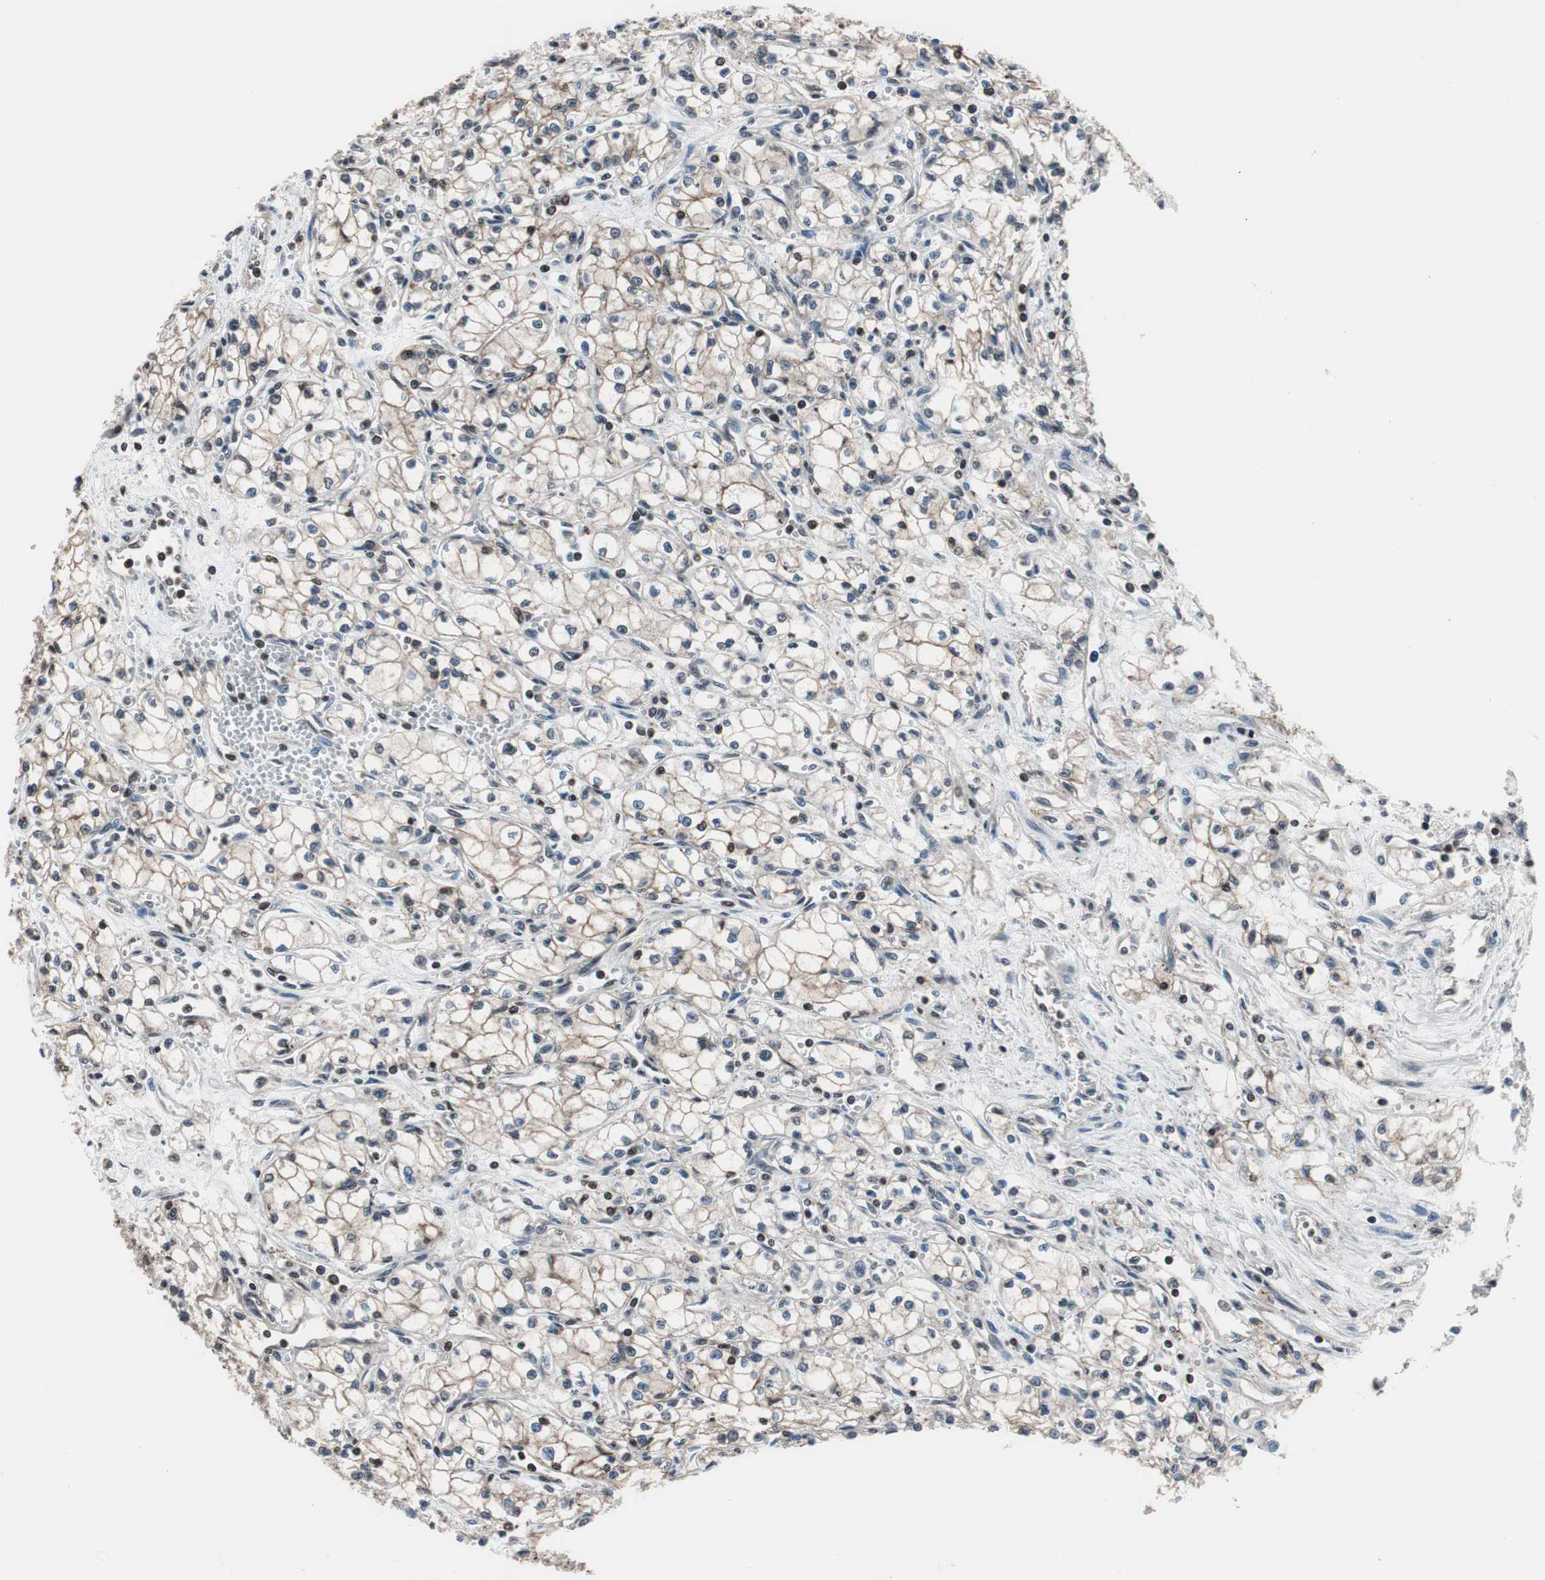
{"staining": {"intensity": "weak", "quantity": "25%-75%", "location": "cytoplasmic/membranous,nuclear"}, "tissue": "renal cancer", "cell_type": "Tumor cells", "image_type": "cancer", "snomed": [{"axis": "morphology", "description": "Normal tissue, NOS"}, {"axis": "morphology", "description": "Adenocarcinoma, NOS"}, {"axis": "topography", "description": "Kidney"}], "caption": "Renal cancer was stained to show a protein in brown. There is low levels of weak cytoplasmic/membranous and nuclear expression in about 25%-75% of tumor cells. (Brightfield microscopy of DAB IHC at high magnification).", "gene": "RFC1", "patient": {"sex": "male", "age": 59}}